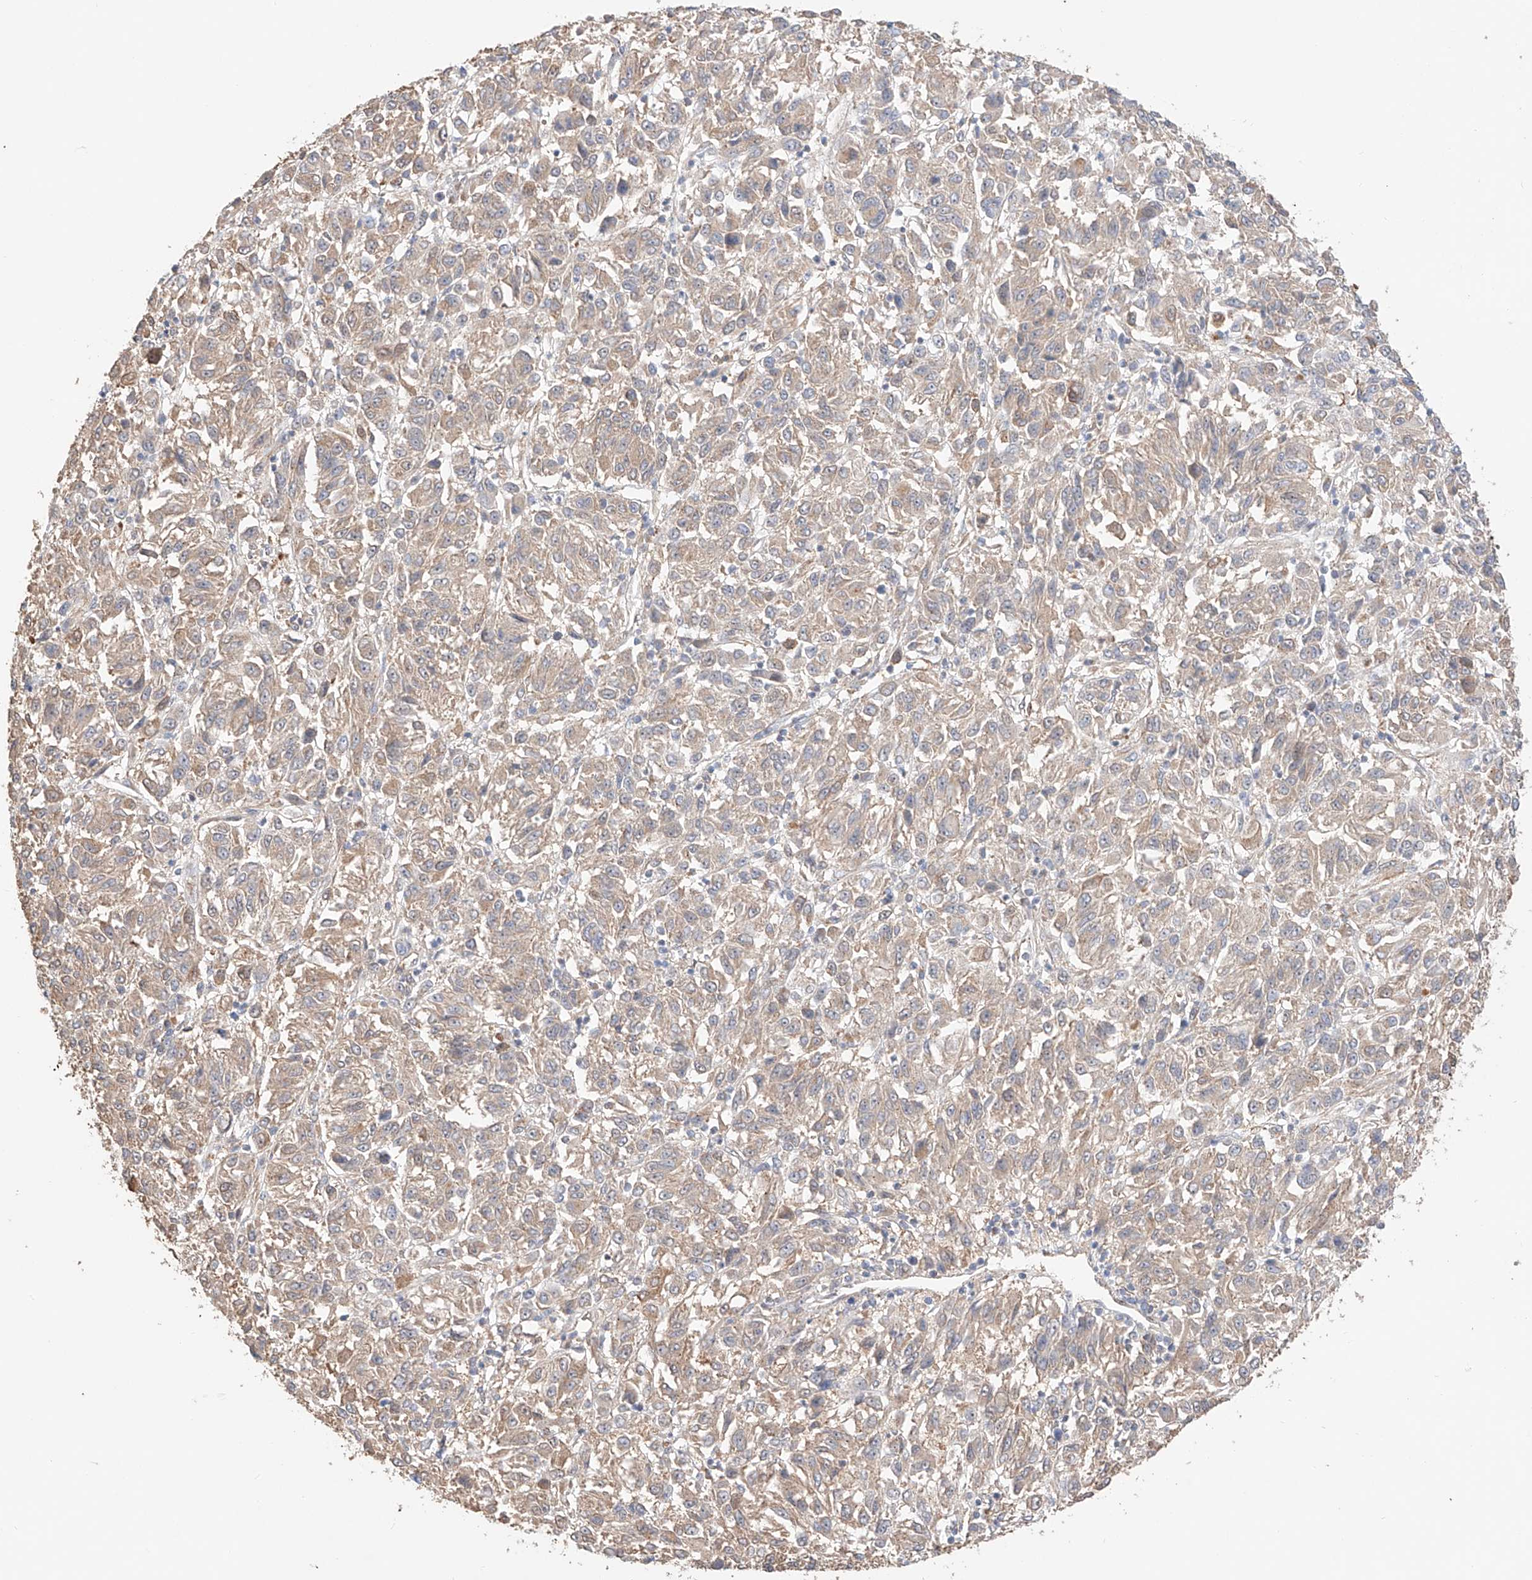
{"staining": {"intensity": "weak", "quantity": ">75%", "location": "cytoplasmic/membranous"}, "tissue": "melanoma", "cell_type": "Tumor cells", "image_type": "cancer", "snomed": [{"axis": "morphology", "description": "Malignant melanoma, Metastatic site"}, {"axis": "topography", "description": "Lung"}], "caption": "Tumor cells display low levels of weak cytoplasmic/membranous expression in about >75% of cells in melanoma.", "gene": "MOSPD1", "patient": {"sex": "male", "age": 64}}